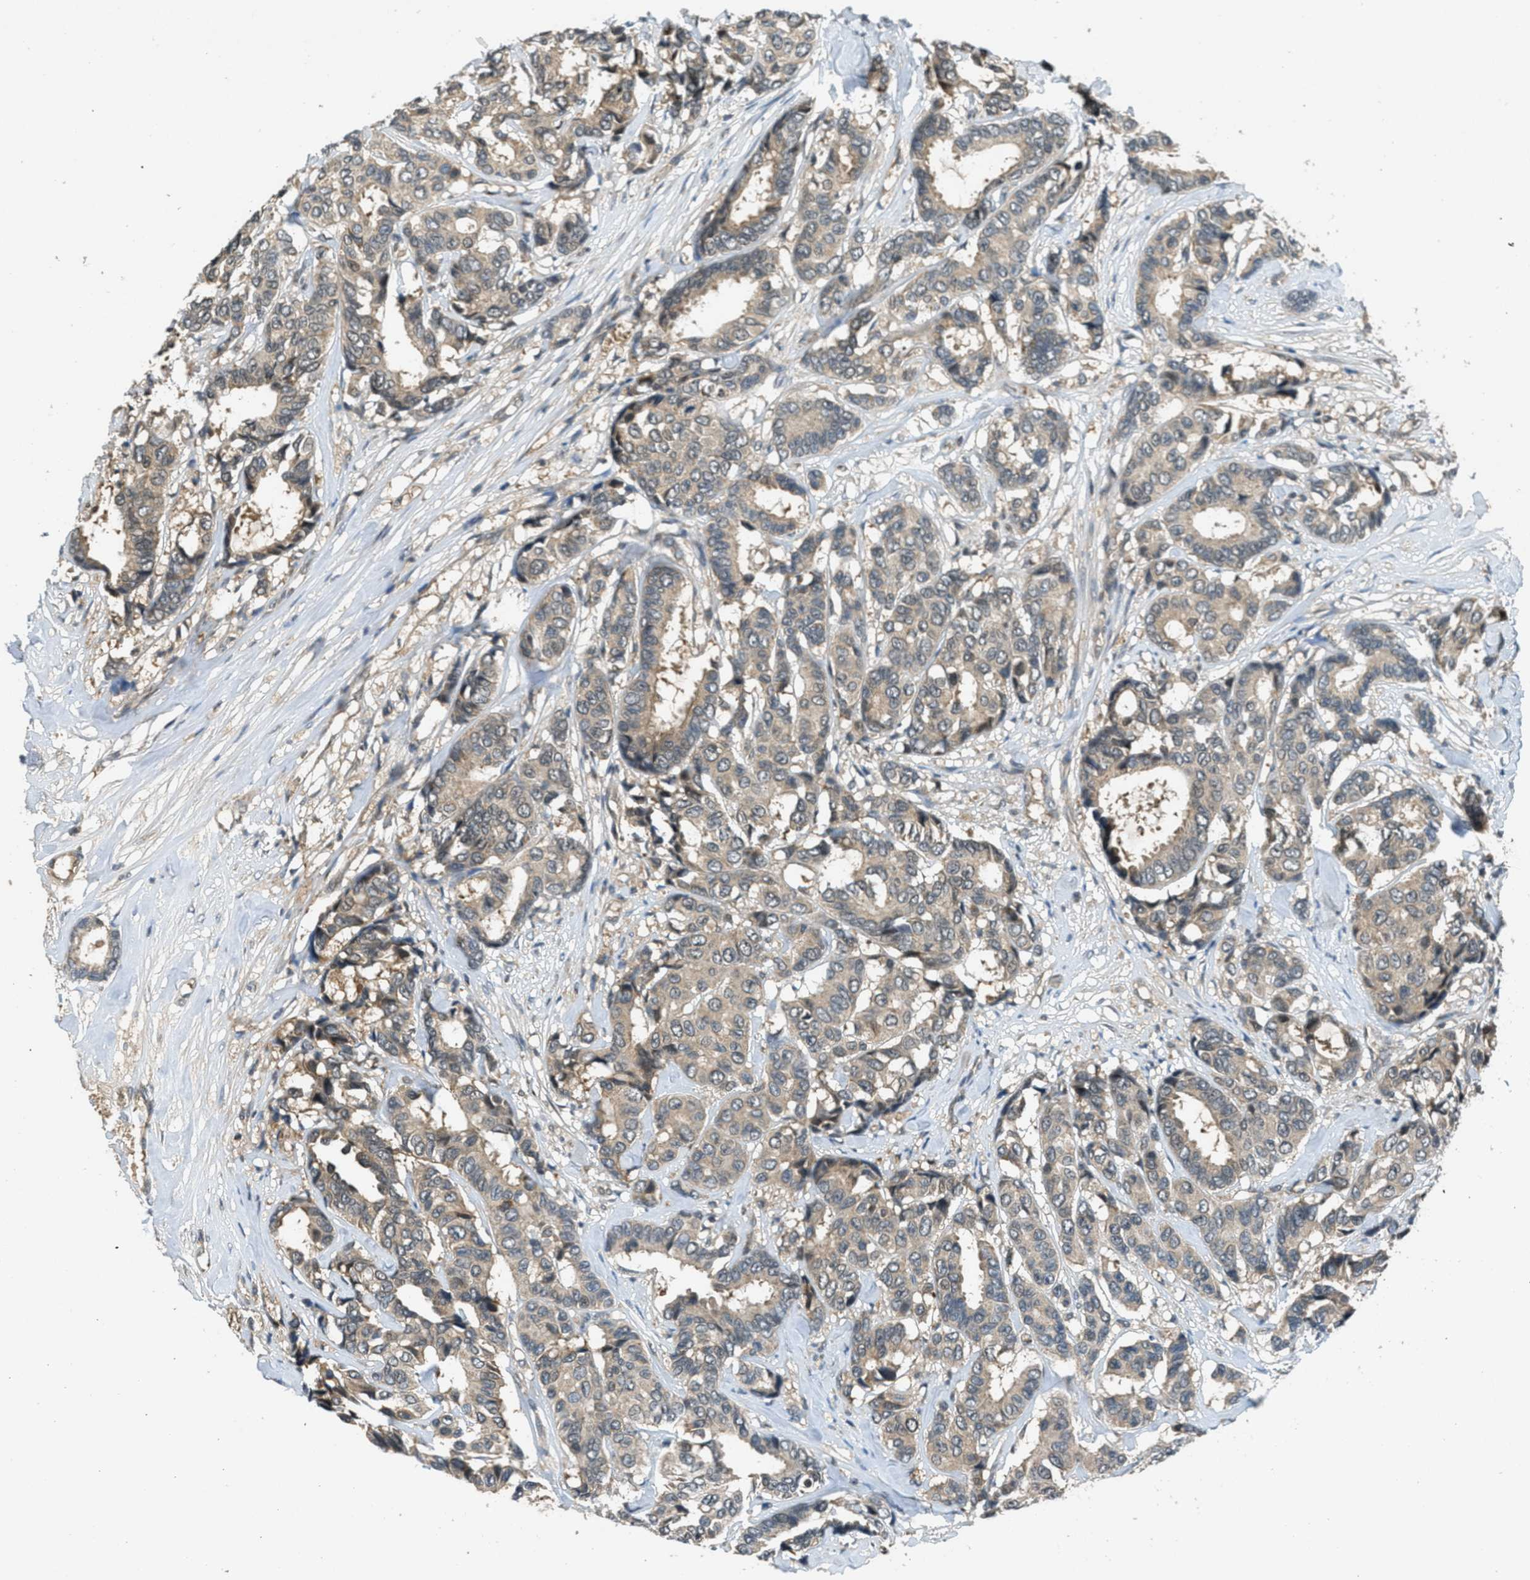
{"staining": {"intensity": "weak", "quantity": ">75%", "location": "cytoplasmic/membranous"}, "tissue": "breast cancer", "cell_type": "Tumor cells", "image_type": "cancer", "snomed": [{"axis": "morphology", "description": "Duct carcinoma"}, {"axis": "topography", "description": "Breast"}], "caption": "Immunohistochemistry (IHC) micrograph of breast cancer stained for a protein (brown), which demonstrates low levels of weak cytoplasmic/membranous staining in approximately >75% of tumor cells.", "gene": "DUSP6", "patient": {"sex": "female", "age": 87}}